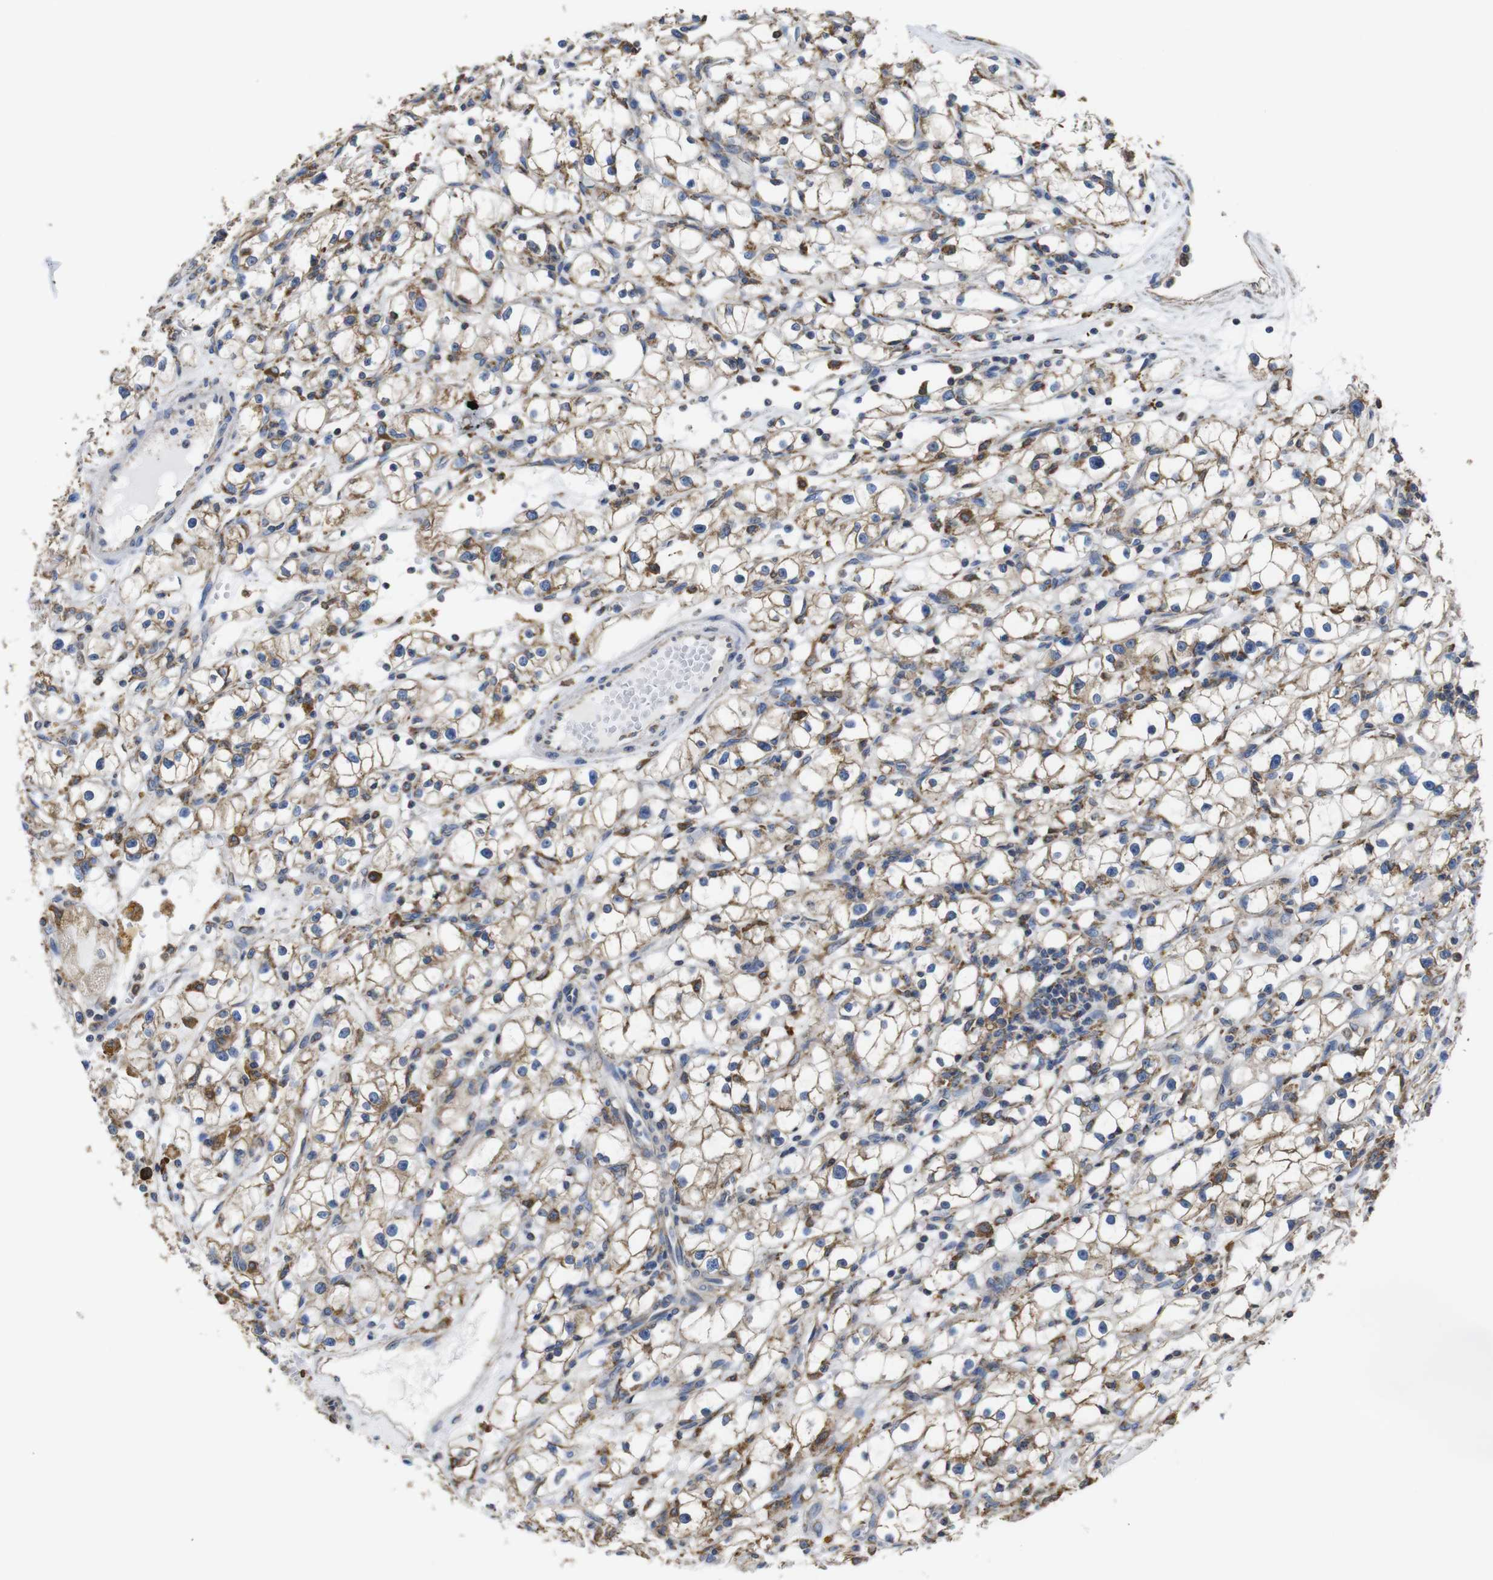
{"staining": {"intensity": "moderate", "quantity": "25%-75%", "location": "cytoplasmic/membranous"}, "tissue": "renal cancer", "cell_type": "Tumor cells", "image_type": "cancer", "snomed": [{"axis": "morphology", "description": "Adenocarcinoma, NOS"}, {"axis": "topography", "description": "Kidney"}], "caption": "DAB (3,3'-diaminobenzidine) immunohistochemical staining of renal cancer (adenocarcinoma) displays moderate cytoplasmic/membranous protein staining in about 25%-75% of tumor cells. The staining was performed using DAB (3,3'-diaminobenzidine), with brown indicating positive protein expression. Nuclei are stained blue with hematoxylin.", "gene": "PPIB", "patient": {"sex": "male", "age": 56}}